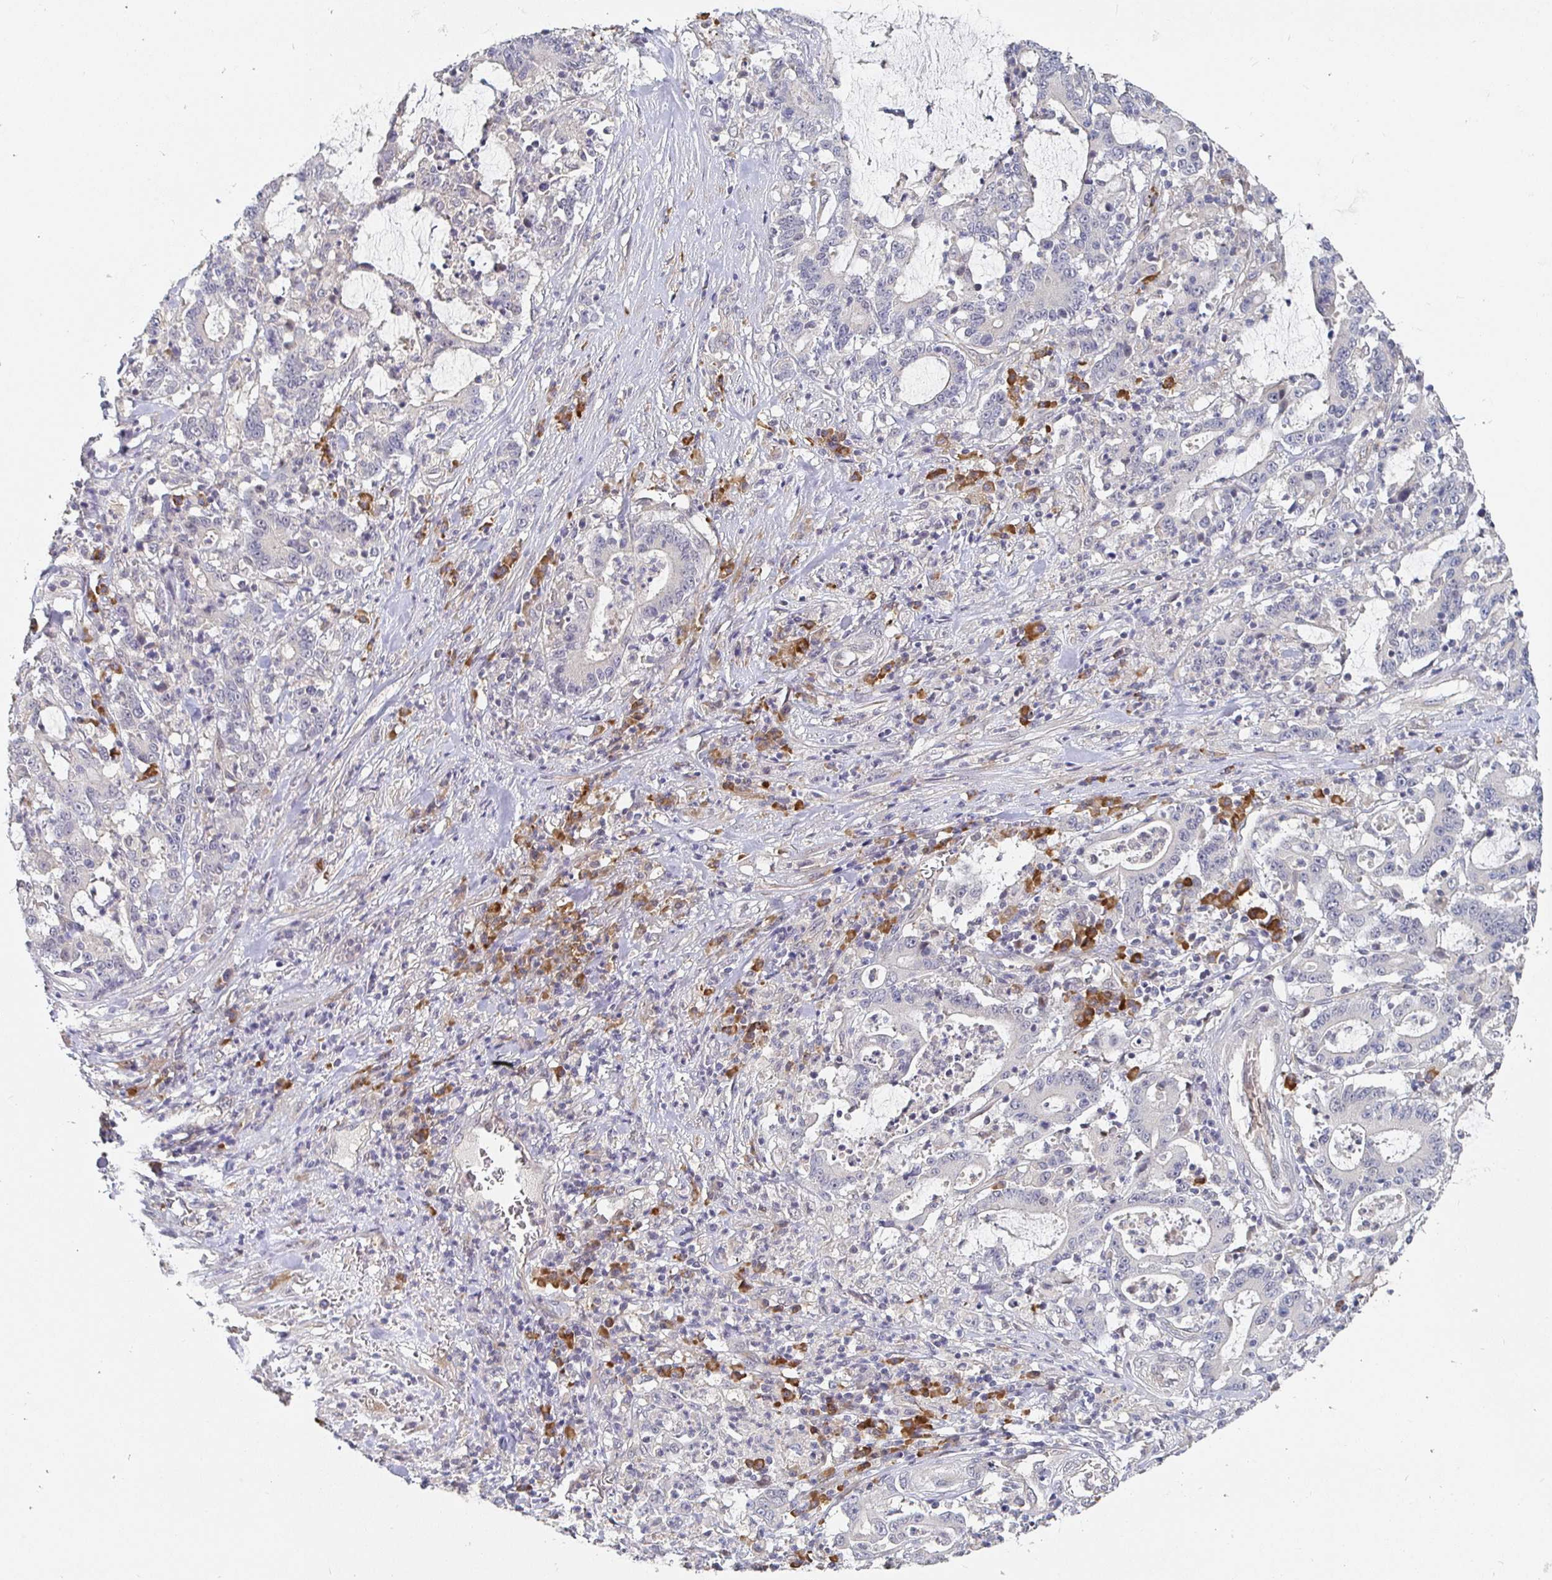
{"staining": {"intensity": "negative", "quantity": "none", "location": "none"}, "tissue": "stomach cancer", "cell_type": "Tumor cells", "image_type": "cancer", "snomed": [{"axis": "morphology", "description": "Adenocarcinoma, NOS"}, {"axis": "topography", "description": "Stomach, upper"}], "caption": "IHC of stomach adenocarcinoma demonstrates no expression in tumor cells. The staining was performed using DAB (3,3'-diaminobenzidine) to visualize the protein expression in brown, while the nuclei were stained in blue with hematoxylin (Magnification: 20x).", "gene": "MEIS1", "patient": {"sex": "male", "age": 68}}